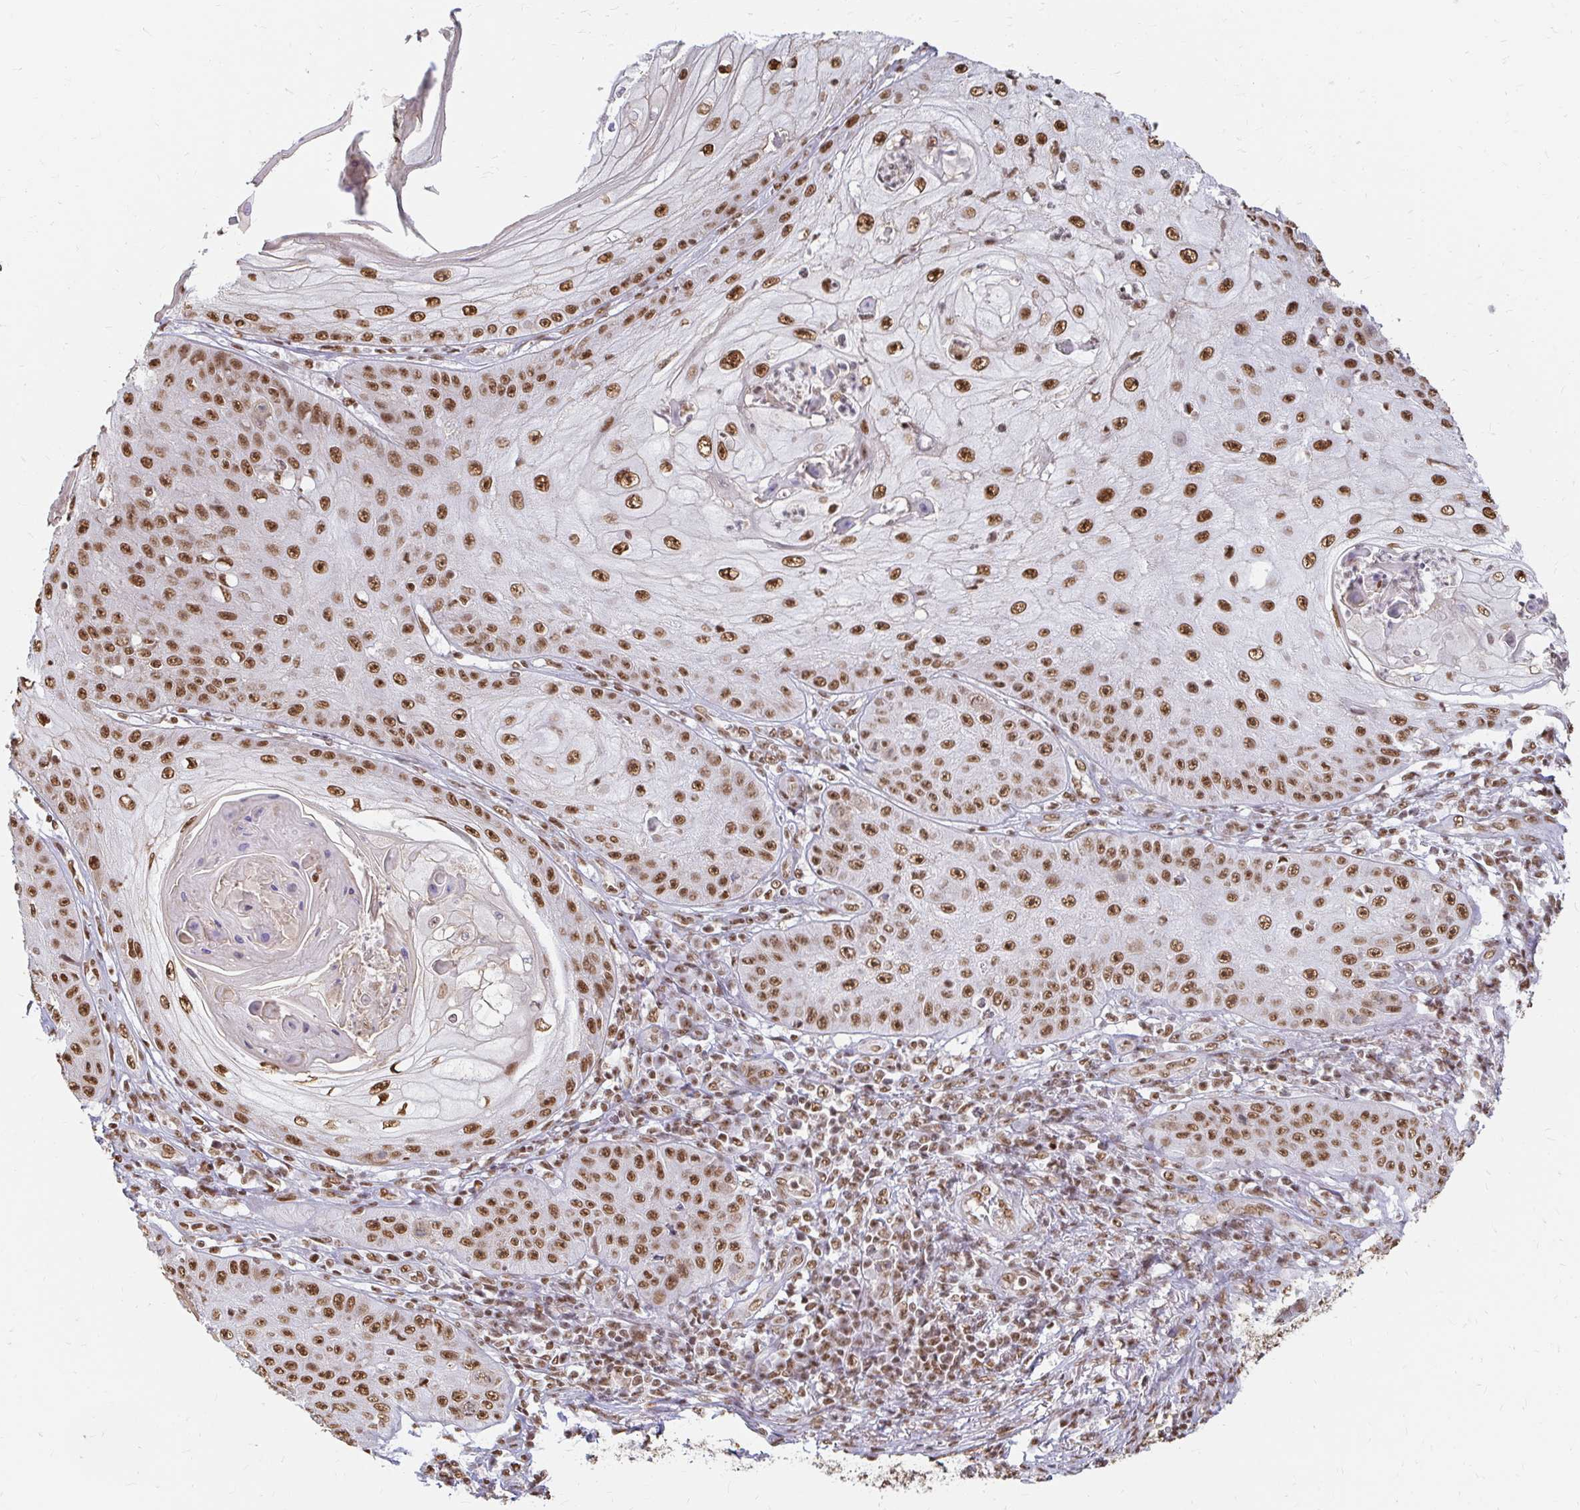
{"staining": {"intensity": "strong", "quantity": ">75%", "location": "nuclear"}, "tissue": "skin cancer", "cell_type": "Tumor cells", "image_type": "cancer", "snomed": [{"axis": "morphology", "description": "Squamous cell carcinoma, NOS"}, {"axis": "topography", "description": "Skin"}], "caption": "A high amount of strong nuclear staining is seen in about >75% of tumor cells in skin cancer tissue.", "gene": "HNRNPU", "patient": {"sex": "male", "age": 70}}